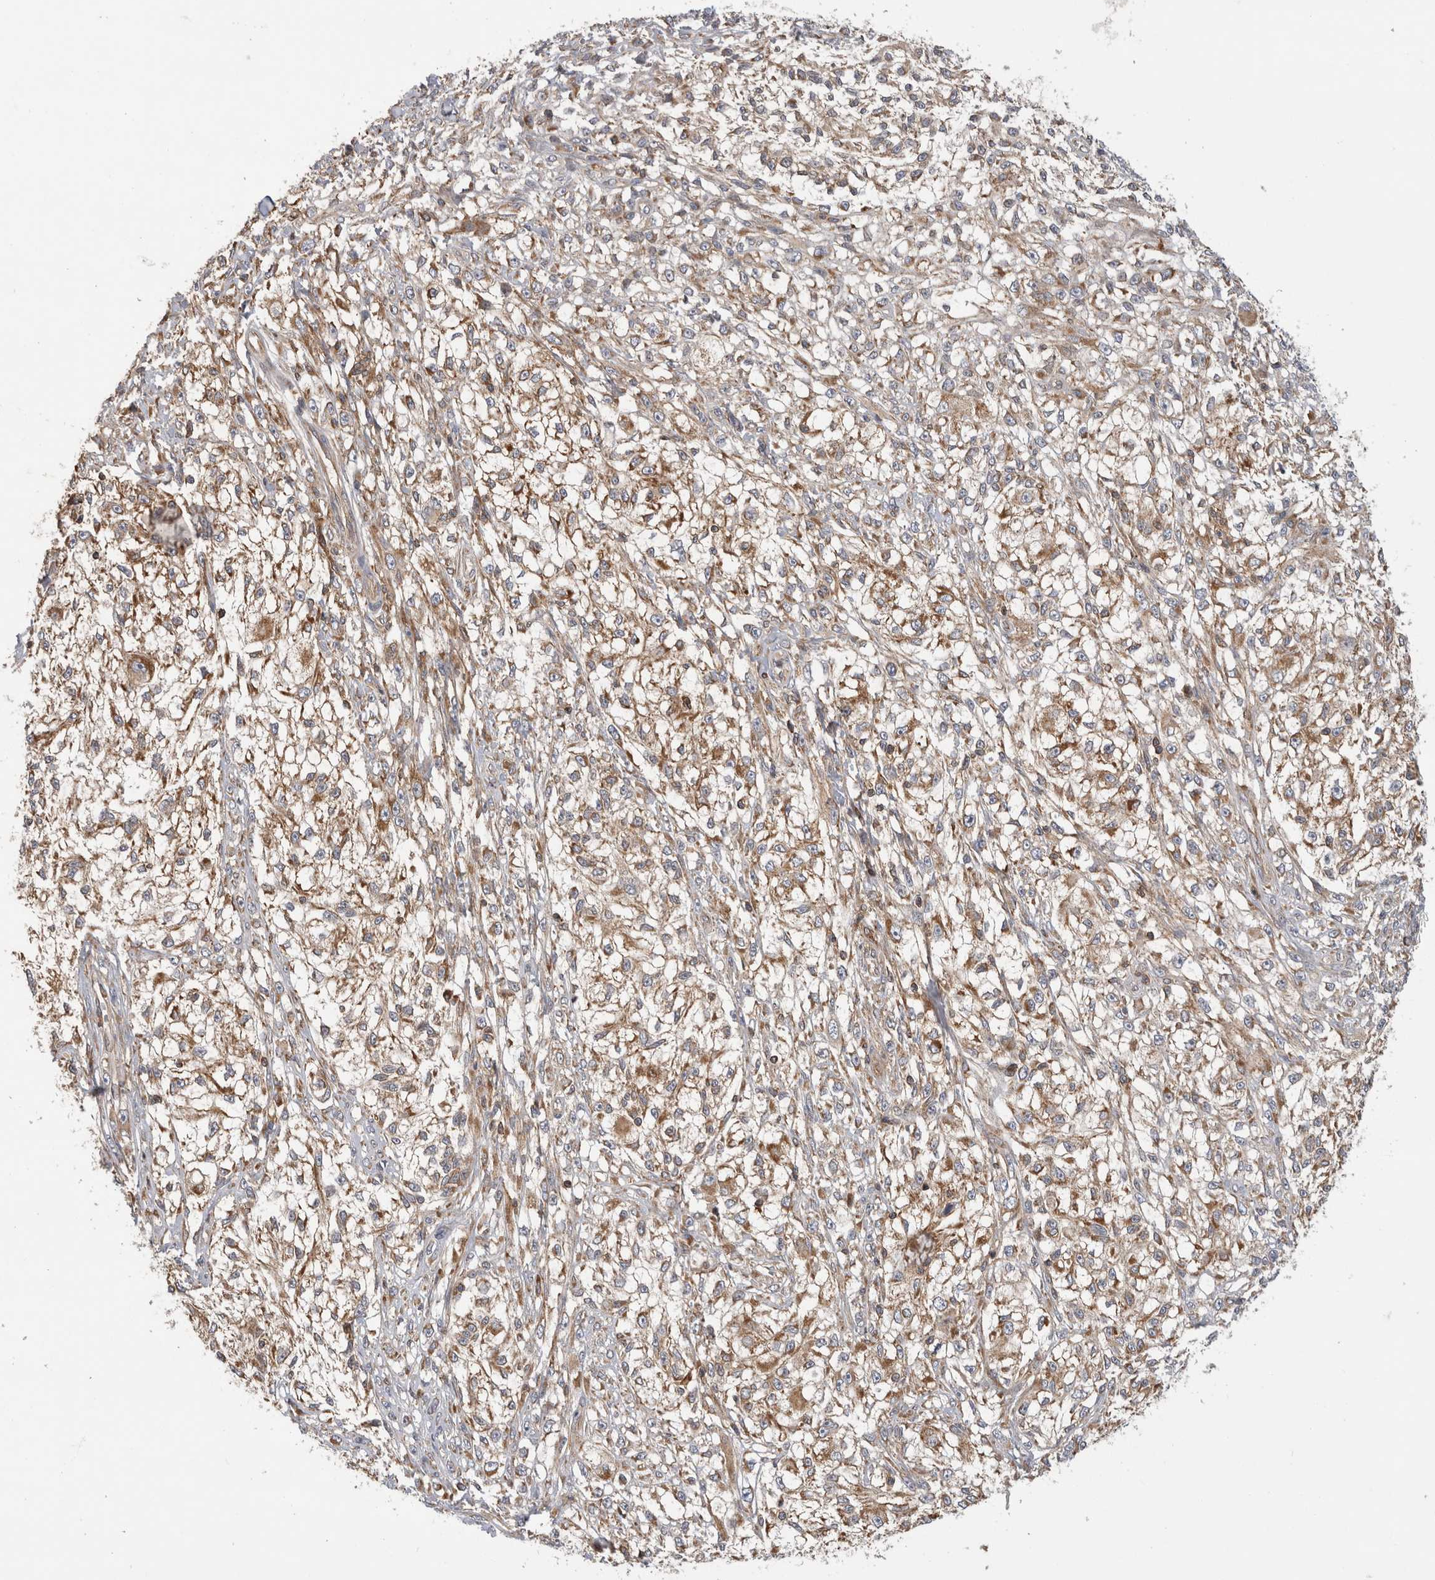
{"staining": {"intensity": "moderate", "quantity": ">75%", "location": "cytoplasmic/membranous"}, "tissue": "melanoma", "cell_type": "Tumor cells", "image_type": "cancer", "snomed": [{"axis": "morphology", "description": "Malignant melanoma, NOS"}, {"axis": "topography", "description": "Skin of head"}], "caption": "Immunohistochemical staining of melanoma demonstrates medium levels of moderate cytoplasmic/membranous protein positivity in about >75% of tumor cells.", "gene": "GRIK2", "patient": {"sex": "male", "age": 83}}